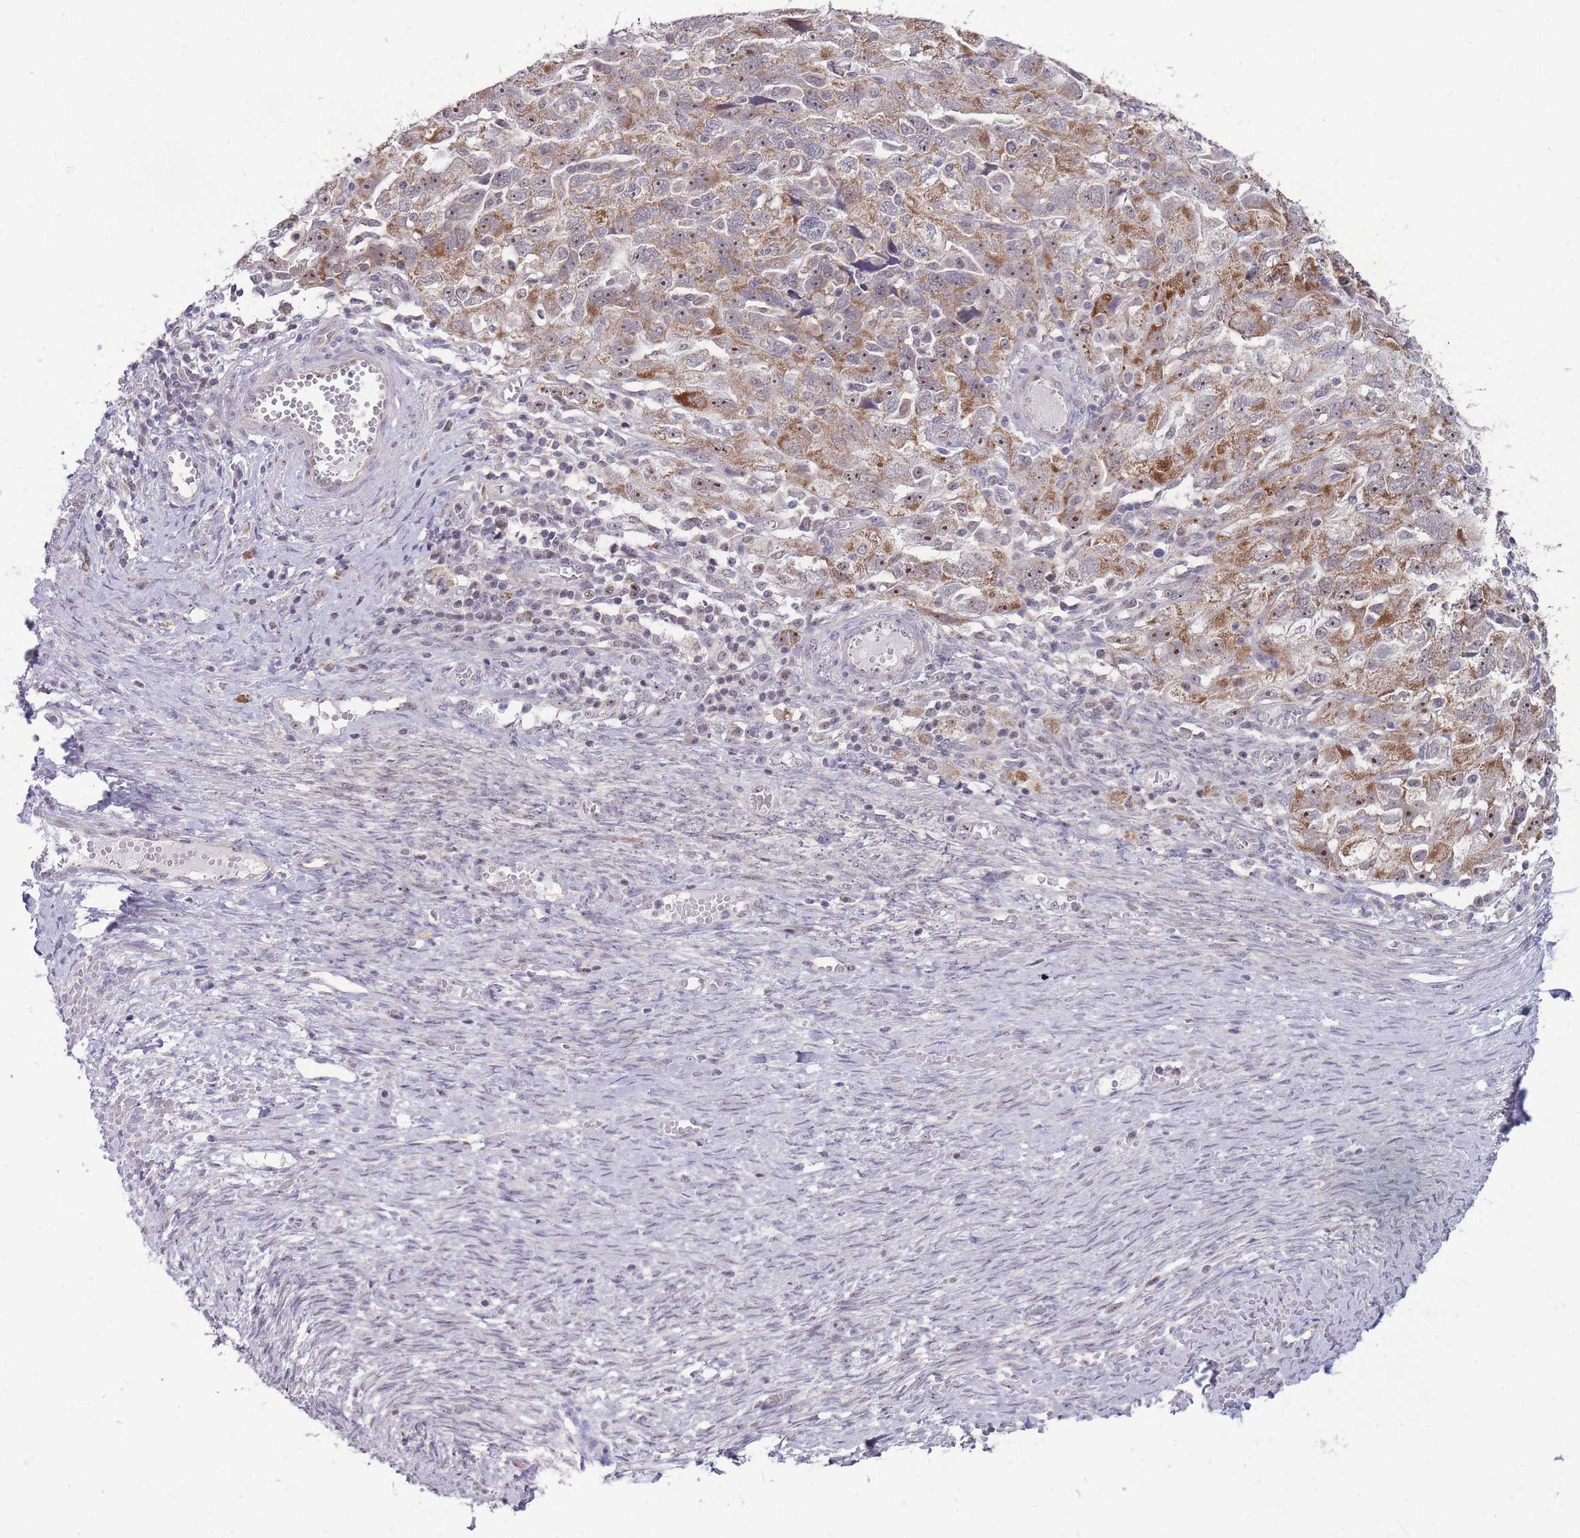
{"staining": {"intensity": "strong", "quantity": "25%-75%", "location": "cytoplasmic/membranous,nuclear"}, "tissue": "ovarian cancer", "cell_type": "Tumor cells", "image_type": "cancer", "snomed": [{"axis": "morphology", "description": "Carcinoma, NOS"}, {"axis": "morphology", "description": "Cystadenocarcinoma, serous, NOS"}, {"axis": "topography", "description": "Ovary"}], "caption": "Human serous cystadenocarcinoma (ovarian) stained for a protein (brown) displays strong cytoplasmic/membranous and nuclear positive expression in about 25%-75% of tumor cells.", "gene": "MCIDAS", "patient": {"sex": "female", "age": 69}}